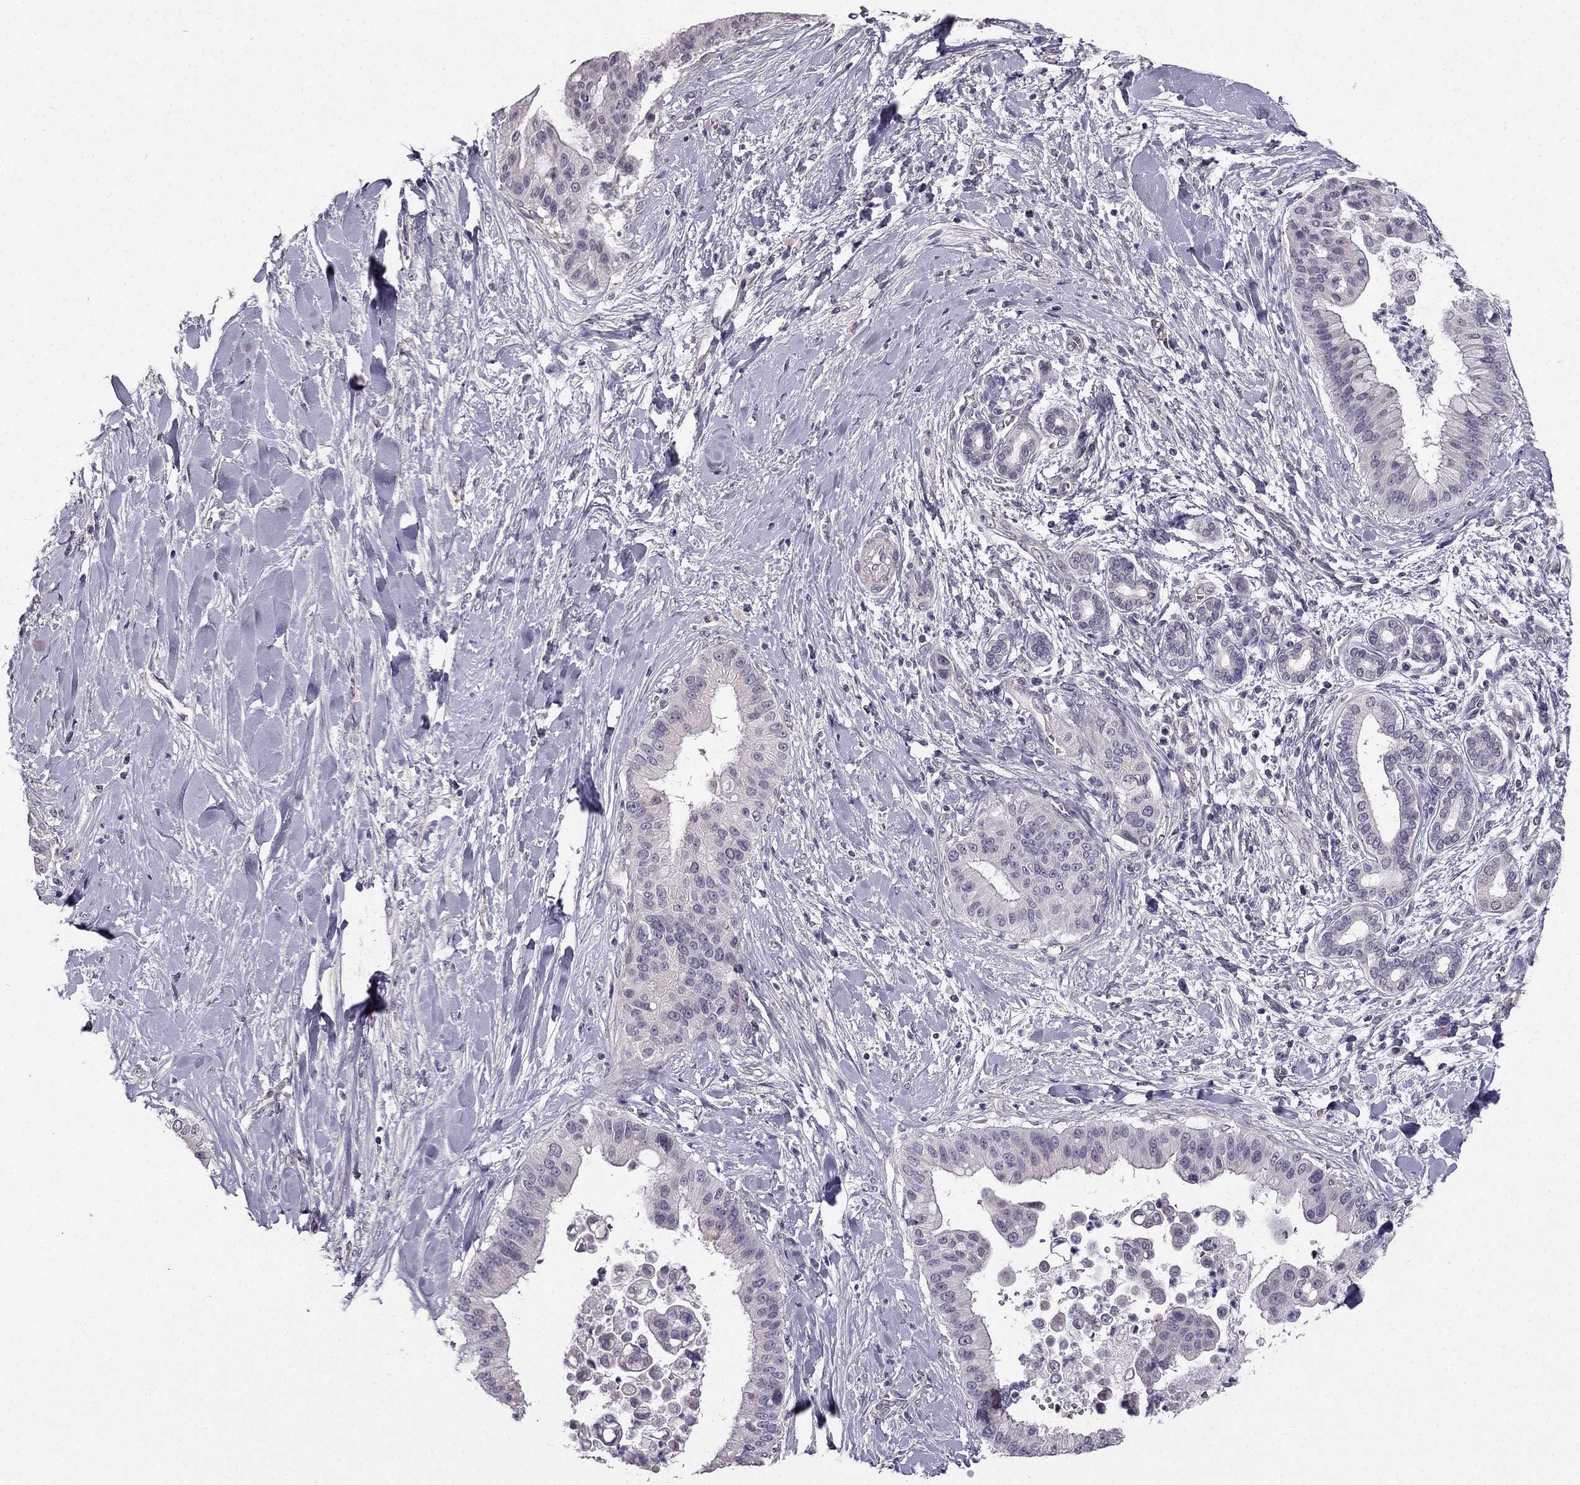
{"staining": {"intensity": "negative", "quantity": "none", "location": "none"}, "tissue": "liver cancer", "cell_type": "Tumor cells", "image_type": "cancer", "snomed": [{"axis": "morphology", "description": "Cholangiocarcinoma"}, {"axis": "topography", "description": "Liver"}], "caption": "Cholangiocarcinoma (liver) stained for a protein using IHC shows no positivity tumor cells.", "gene": "TSPYL5", "patient": {"sex": "female", "age": 54}}